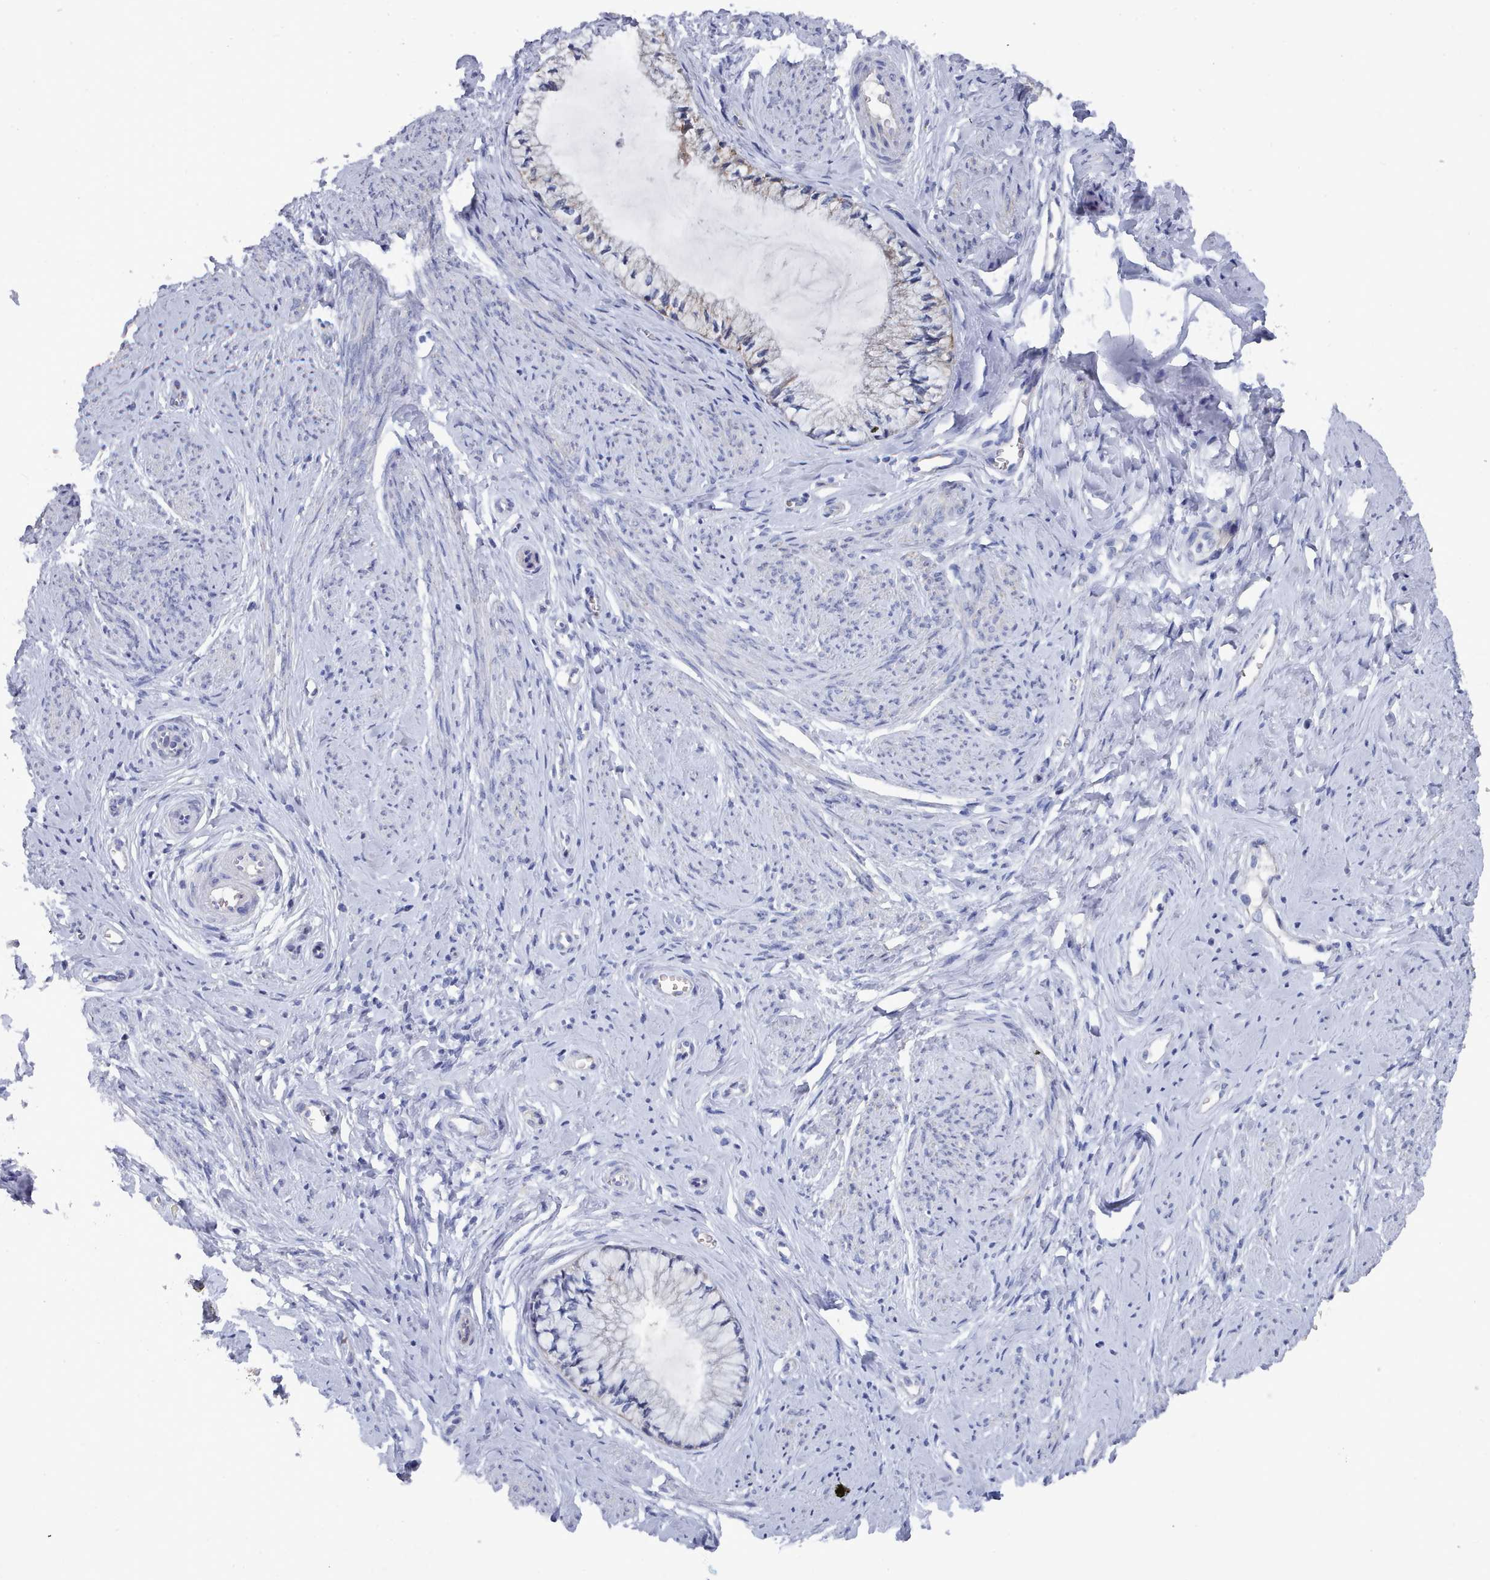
{"staining": {"intensity": "negative", "quantity": "none", "location": "none"}, "tissue": "cervix", "cell_type": "Glandular cells", "image_type": "normal", "snomed": [{"axis": "morphology", "description": "Normal tissue, NOS"}, {"axis": "topography", "description": "Cervix"}], "caption": "IHC micrograph of normal cervix: cervix stained with DAB (3,3'-diaminobenzidine) exhibits no significant protein positivity in glandular cells.", "gene": "ENSG00000285188", "patient": {"sex": "female", "age": 42}}